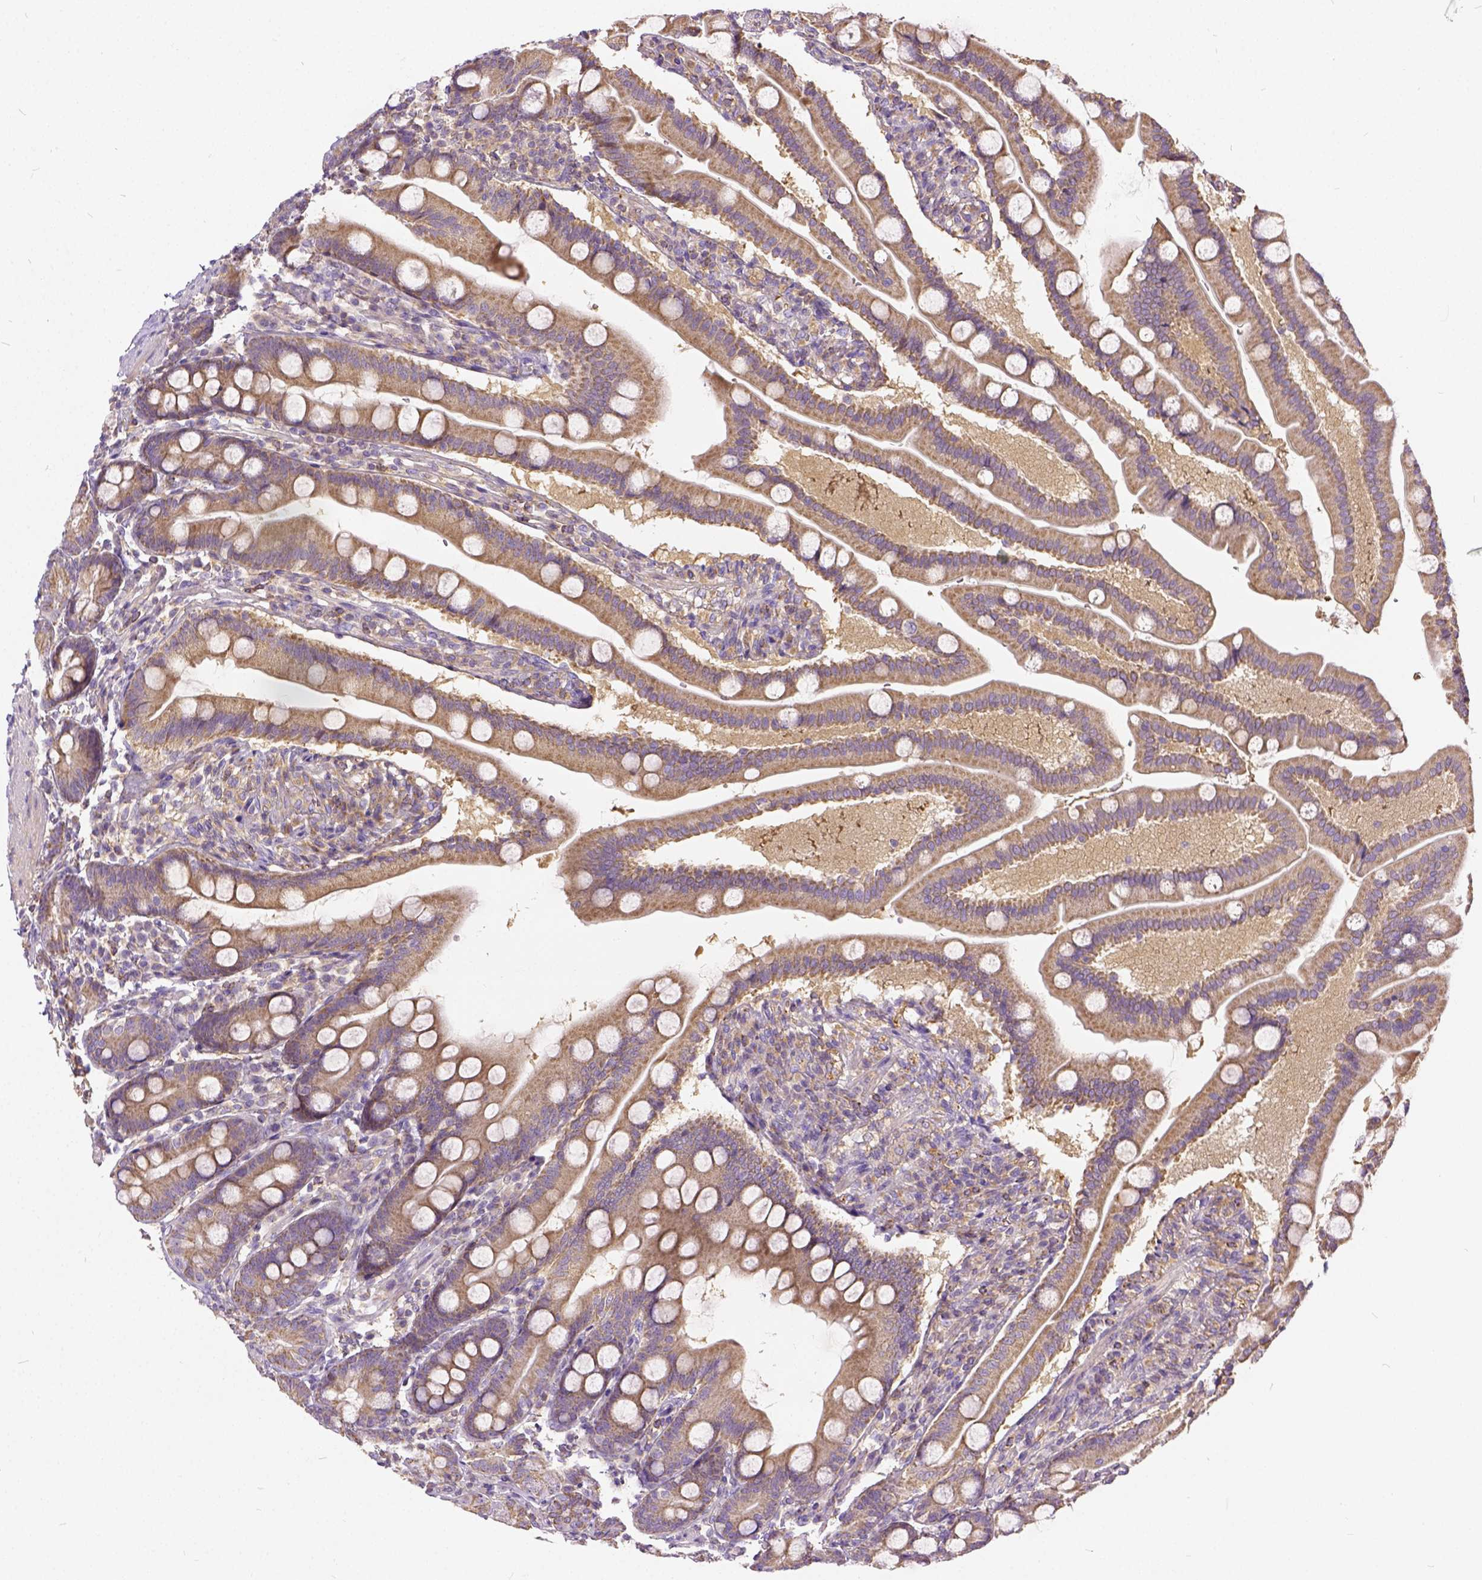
{"staining": {"intensity": "moderate", "quantity": ">75%", "location": "cytoplasmic/membranous"}, "tissue": "duodenum", "cell_type": "Glandular cells", "image_type": "normal", "snomed": [{"axis": "morphology", "description": "Normal tissue, NOS"}, {"axis": "topography", "description": "Duodenum"}], "caption": "Immunohistochemistry micrograph of normal duodenum stained for a protein (brown), which demonstrates medium levels of moderate cytoplasmic/membranous staining in approximately >75% of glandular cells.", "gene": "CADM4", "patient": {"sex": "female", "age": 67}}